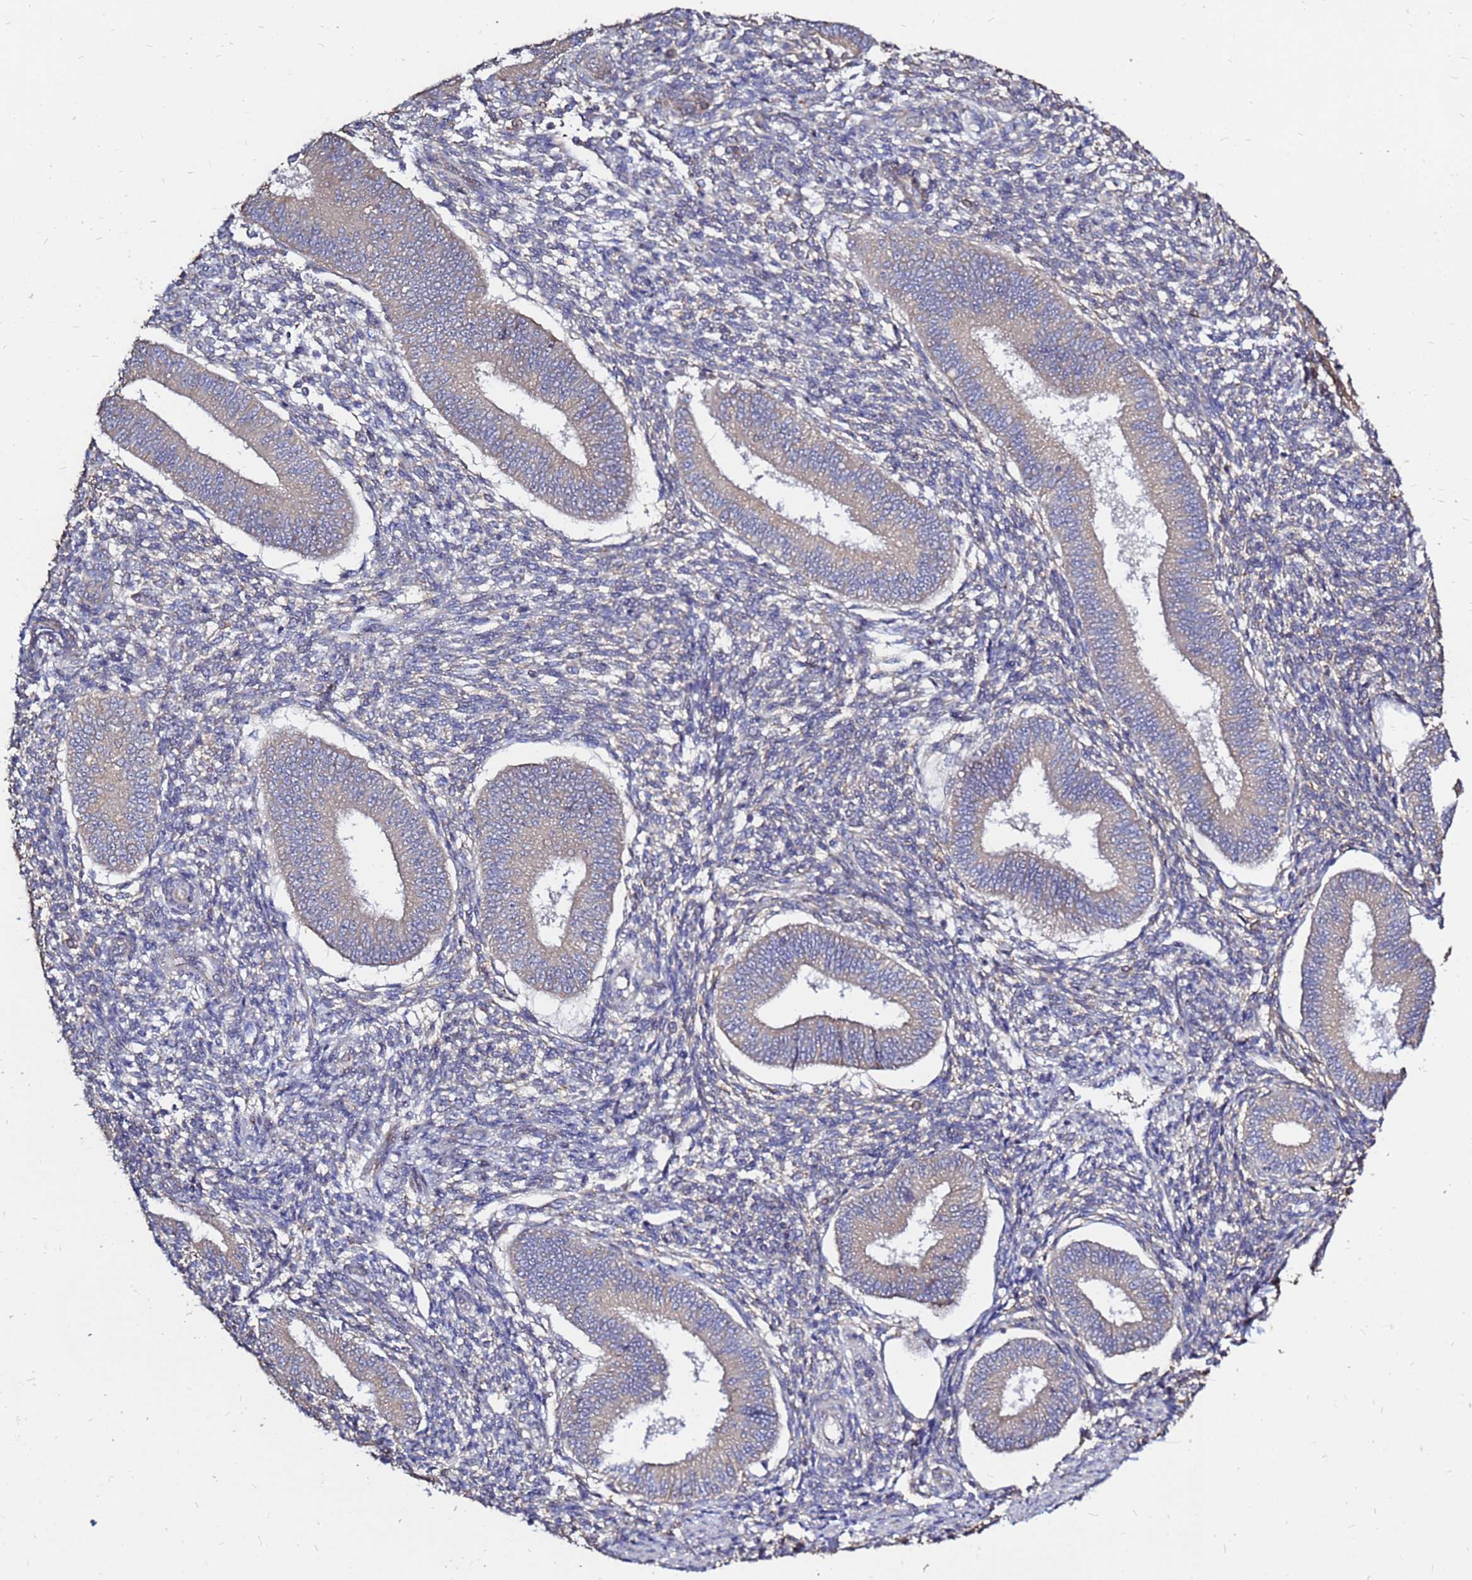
{"staining": {"intensity": "weak", "quantity": "<25%", "location": "cytoplasmic/membranous"}, "tissue": "endometrium", "cell_type": "Cells in endometrial stroma", "image_type": "normal", "snomed": [{"axis": "morphology", "description": "Normal tissue, NOS"}, {"axis": "topography", "description": "Uterus"}, {"axis": "topography", "description": "Endometrium"}], "caption": "There is no significant expression in cells in endometrial stroma of endometrium. (Brightfield microscopy of DAB (3,3'-diaminobenzidine) immunohistochemistry at high magnification).", "gene": "MOB2", "patient": {"sex": "female", "age": 48}}